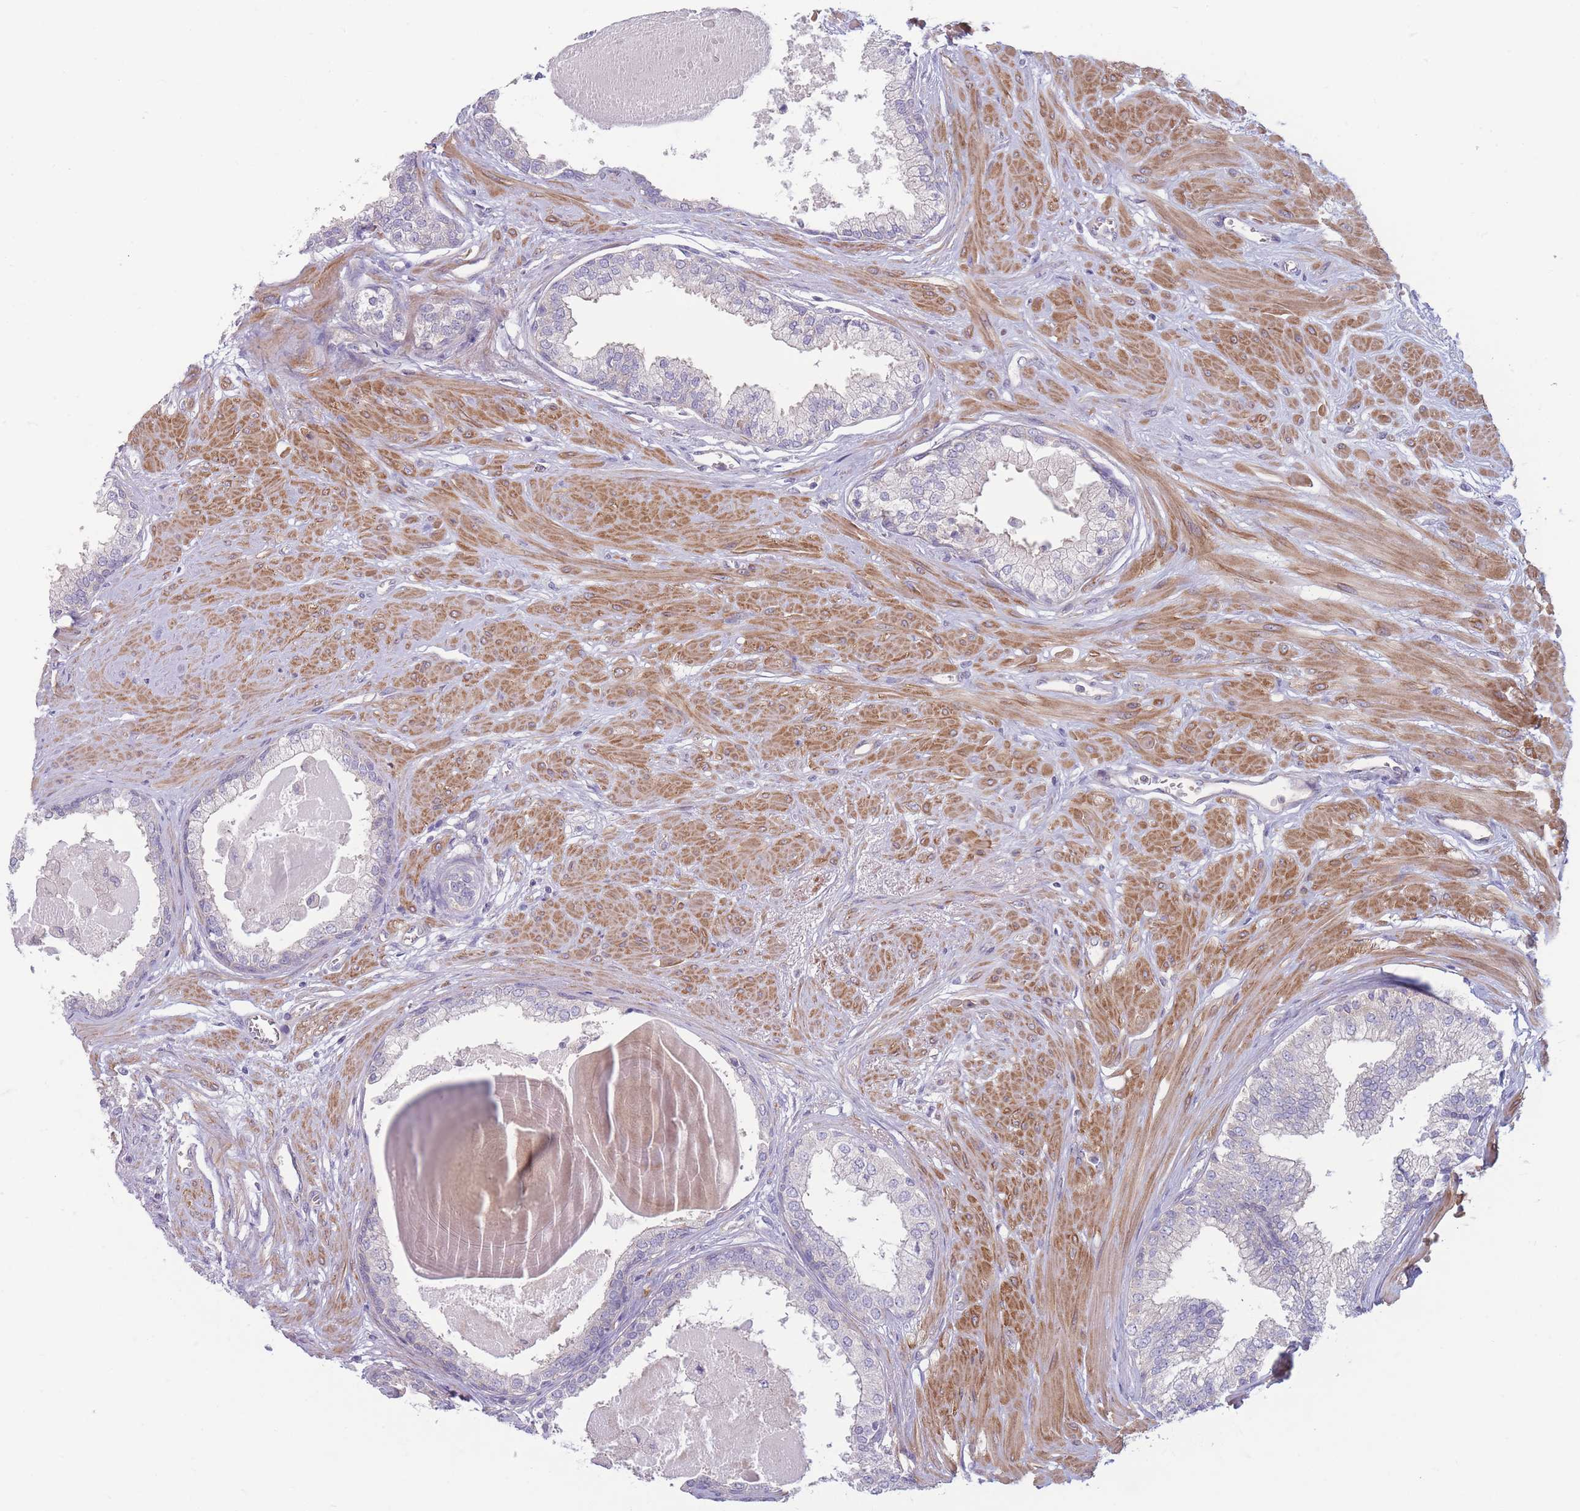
{"staining": {"intensity": "negative", "quantity": "none", "location": "none"}, "tissue": "prostate", "cell_type": "Glandular cells", "image_type": "normal", "snomed": [{"axis": "morphology", "description": "Normal tissue, NOS"}, {"axis": "topography", "description": "Prostate"}], "caption": "High power microscopy micrograph of an IHC micrograph of normal prostate, revealing no significant staining in glandular cells.", "gene": "PNPLA5", "patient": {"sex": "male", "age": 57}}